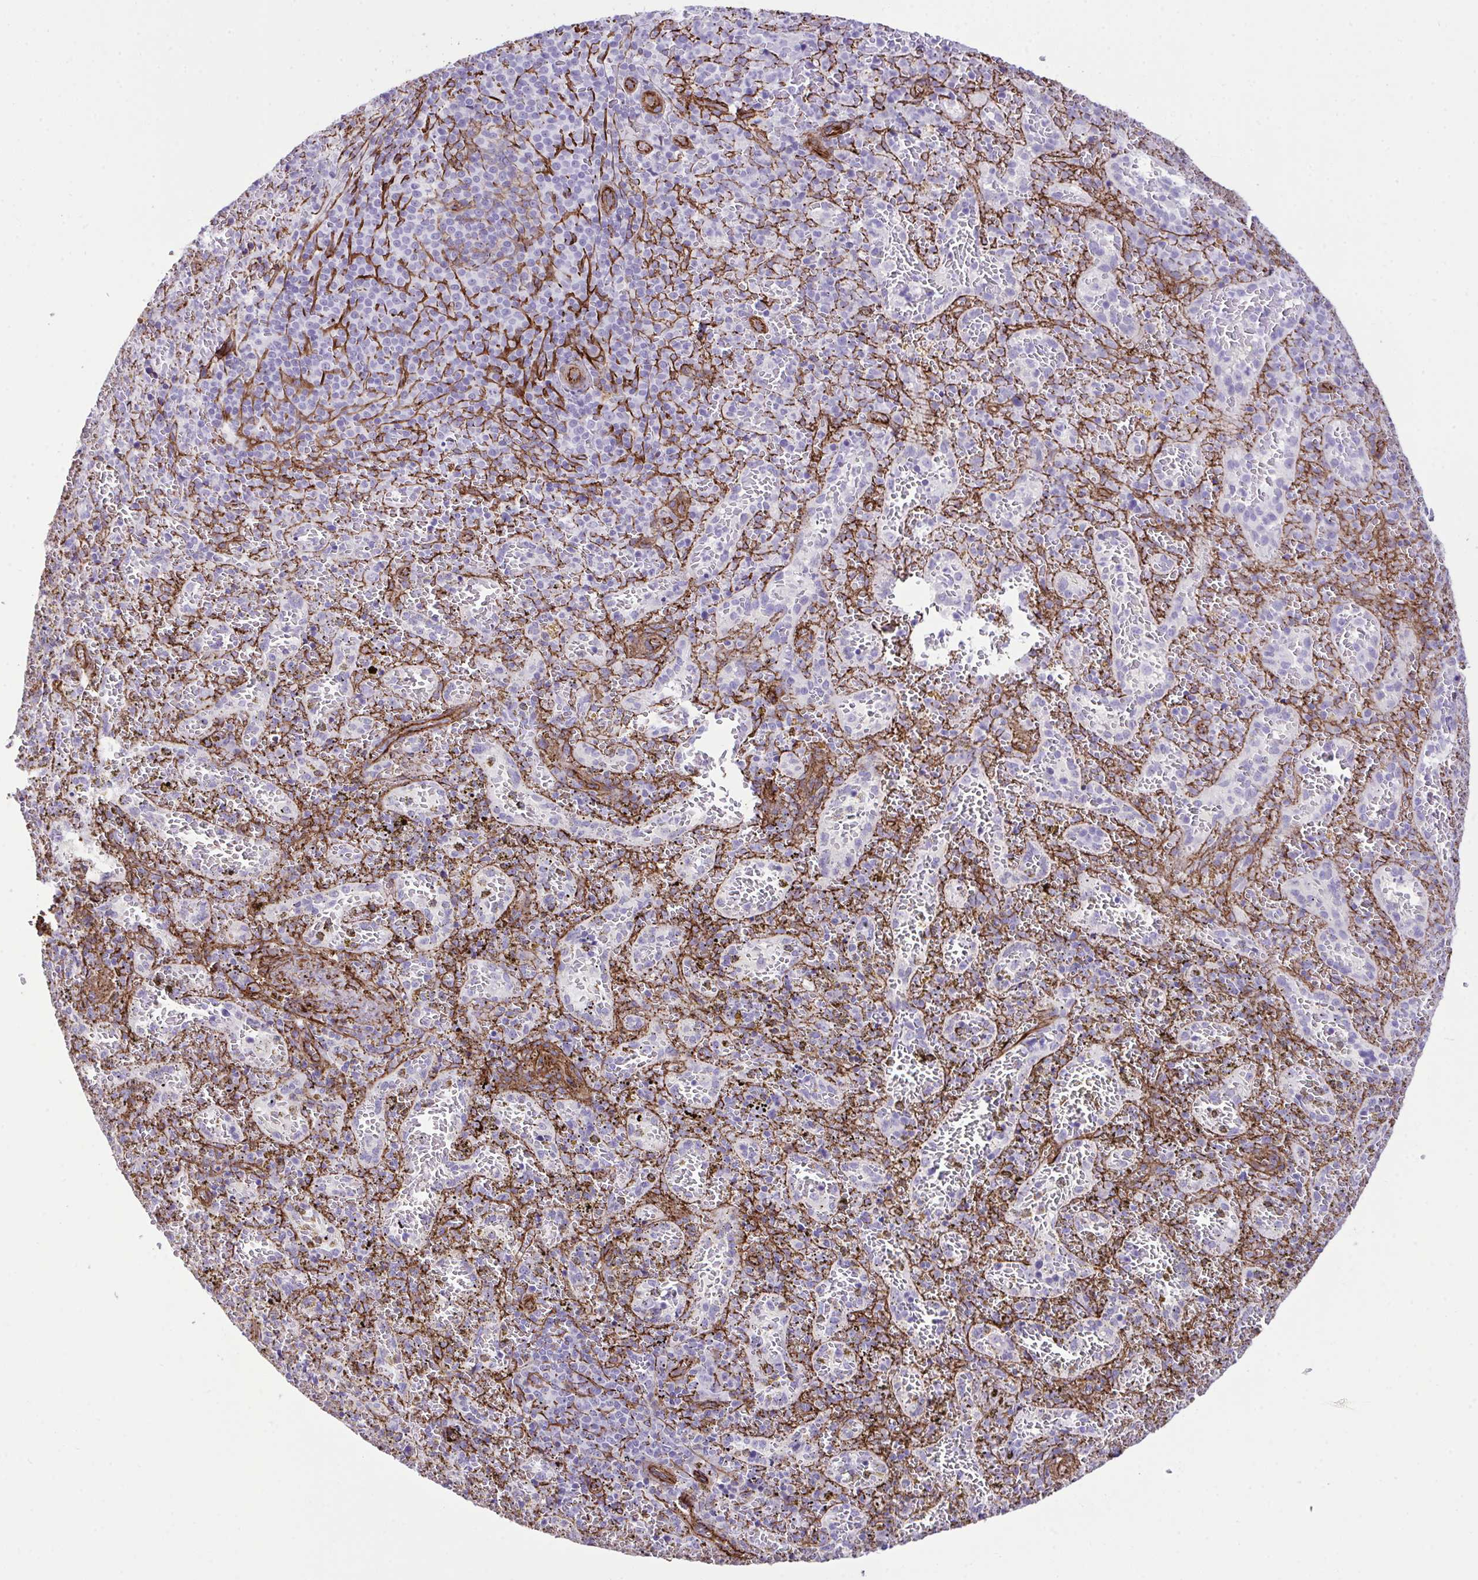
{"staining": {"intensity": "negative", "quantity": "none", "location": "none"}, "tissue": "spleen", "cell_type": "Cells in red pulp", "image_type": "normal", "snomed": [{"axis": "morphology", "description": "Normal tissue, NOS"}, {"axis": "topography", "description": "Spleen"}], "caption": "Immunohistochemistry of unremarkable human spleen demonstrates no staining in cells in red pulp.", "gene": "SYNPO2L", "patient": {"sex": "female", "age": 50}}